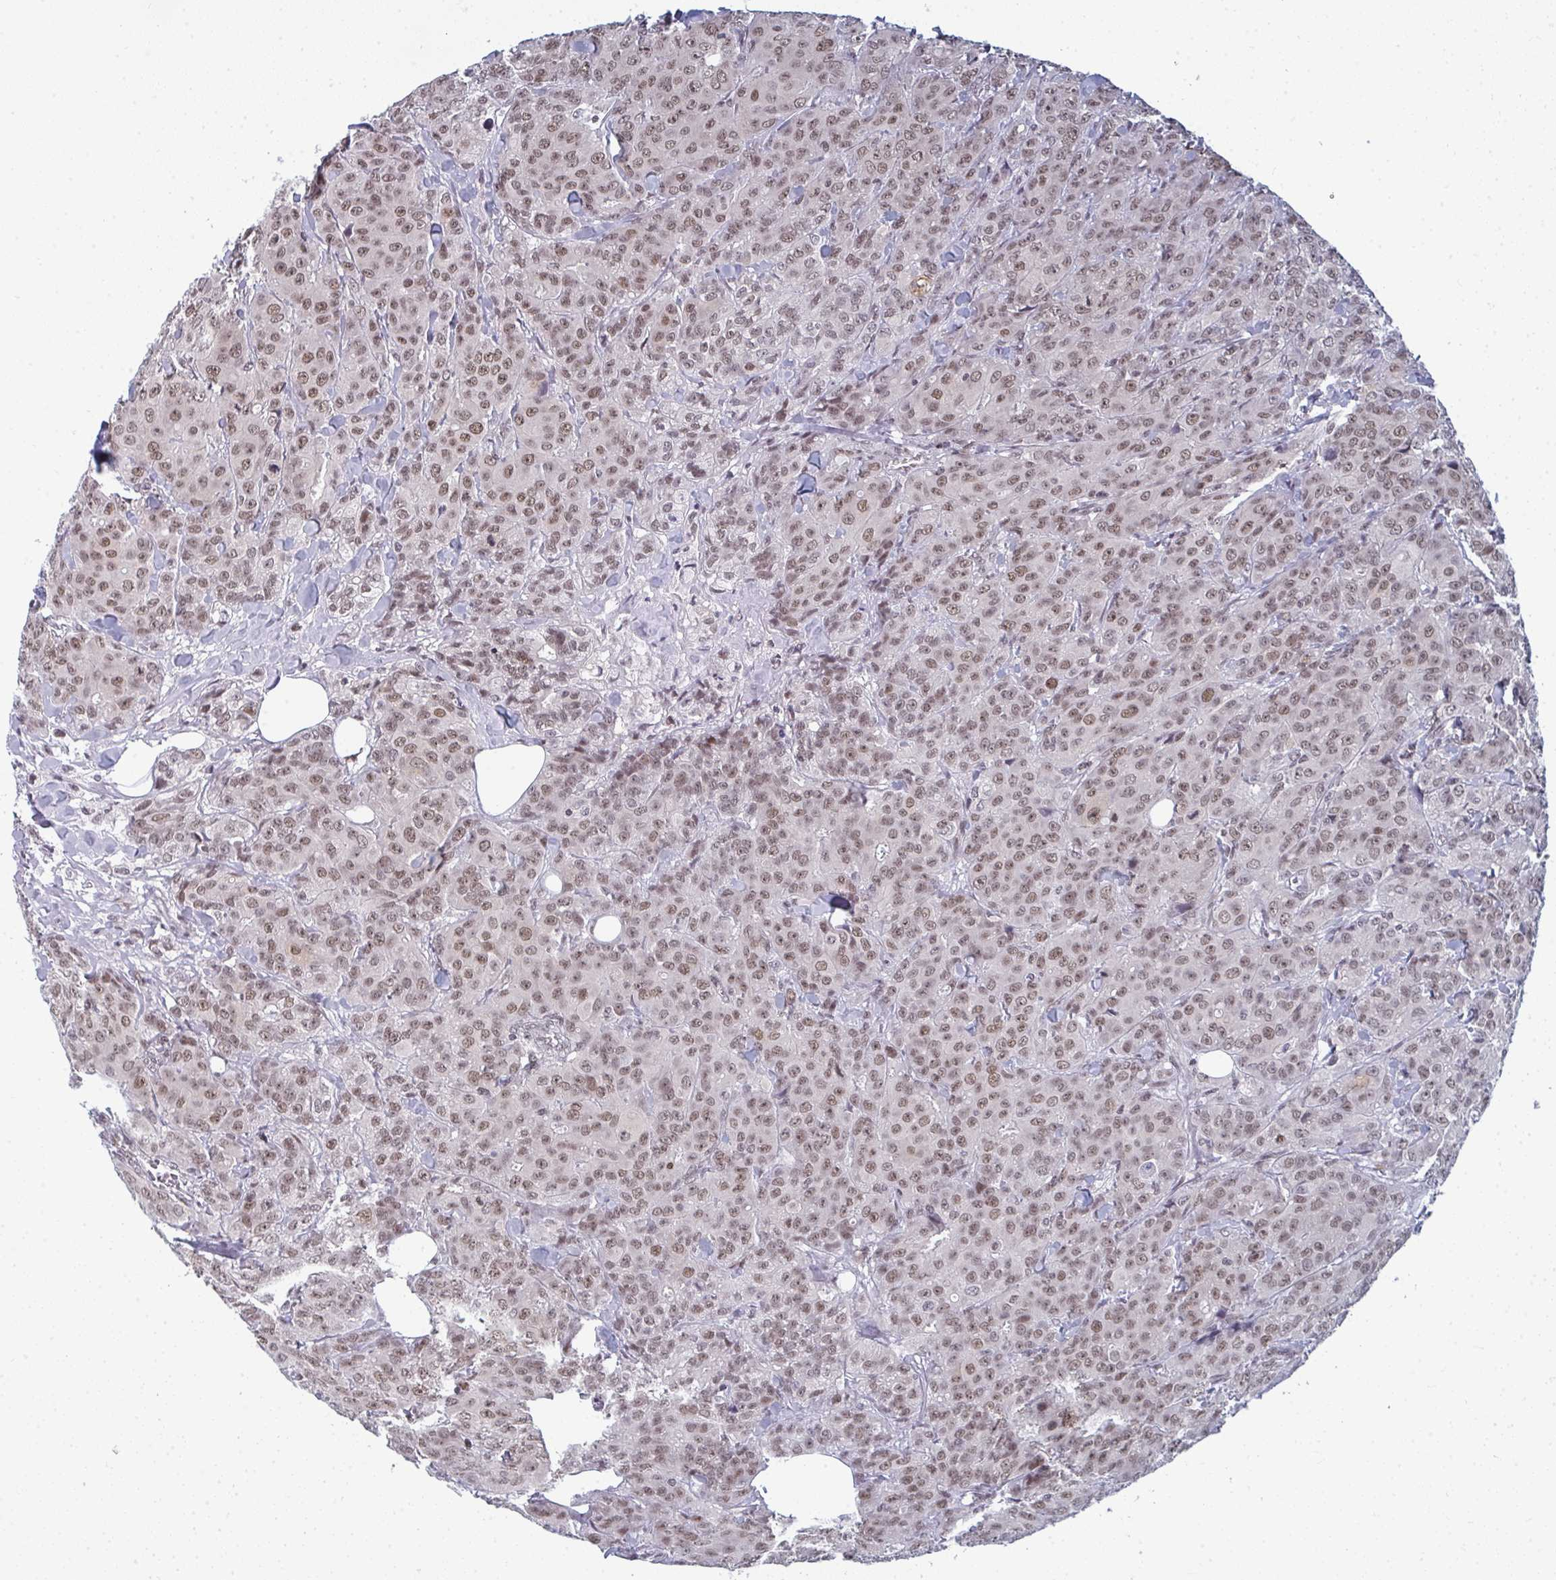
{"staining": {"intensity": "moderate", "quantity": ">75%", "location": "nuclear"}, "tissue": "breast cancer", "cell_type": "Tumor cells", "image_type": "cancer", "snomed": [{"axis": "morphology", "description": "Normal tissue, NOS"}, {"axis": "morphology", "description": "Duct carcinoma"}, {"axis": "topography", "description": "Breast"}], "caption": "Breast cancer (intraductal carcinoma) stained for a protein (brown) demonstrates moderate nuclear positive staining in about >75% of tumor cells.", "gene": "ATF1", "patient": {"sex": "female", "age": 43}}